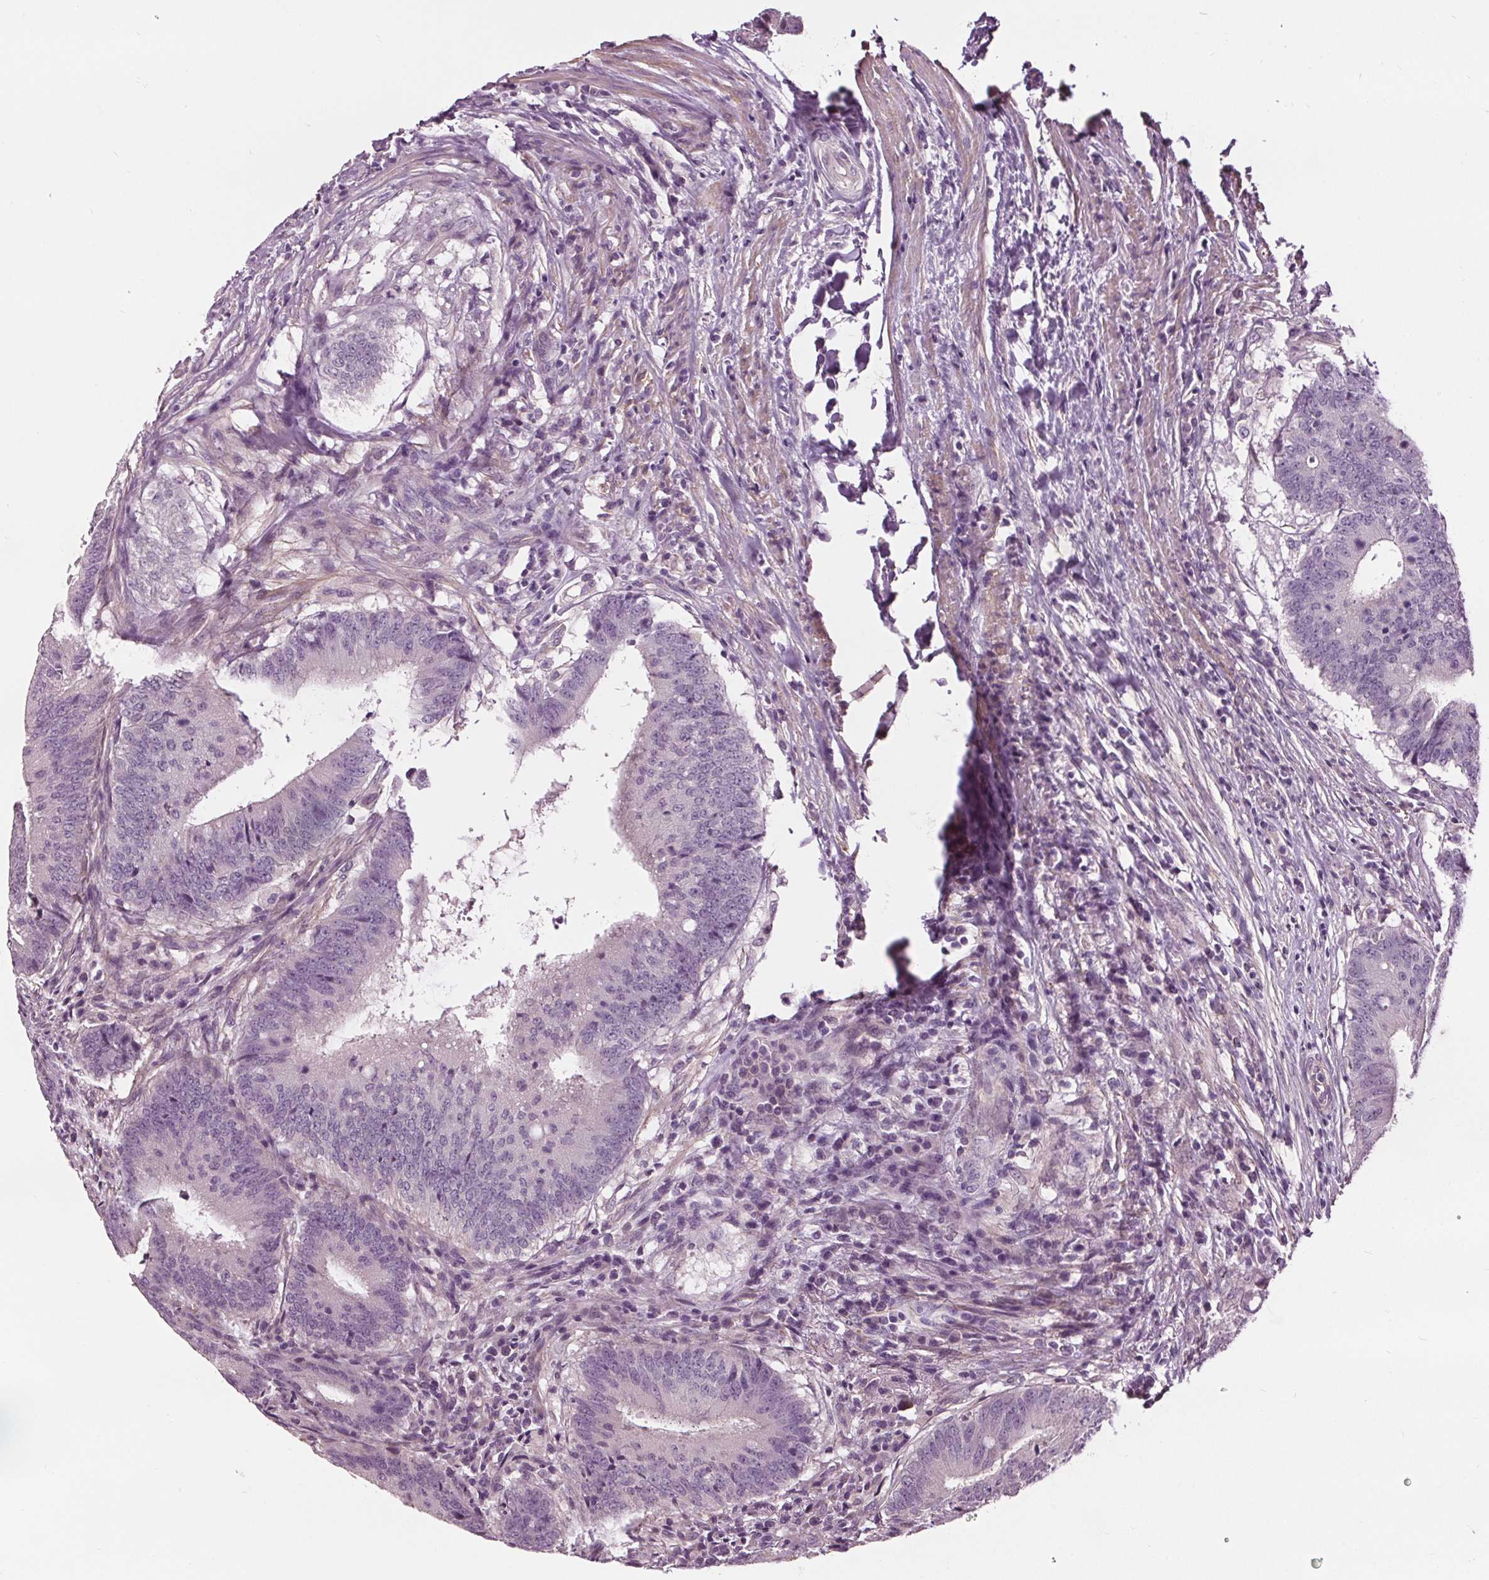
{"staining": {"intensity": "negative", "quantity": "none", "location": "none"}, "tissue": "colorectal cancer", "cell_type": "Tumor cells", "image_type": "cancer", "snomed": [{"axis": "morphology", "description": "Adenocarcinoma, NOS"}, {"axis": "topography", "description": "Colon"}], "caption": "This is a histopathology image of IHC staining of adenocarcinoma (colorectal), which shows no expression in tumor cells. The staining is performed using DAB (3,3'-diaminobenzidine) brown chromogen with nuclei counter-stained in using hematoxylin.", "gene": "RASA1", "patient": {"sex": "female", "age": 43}}